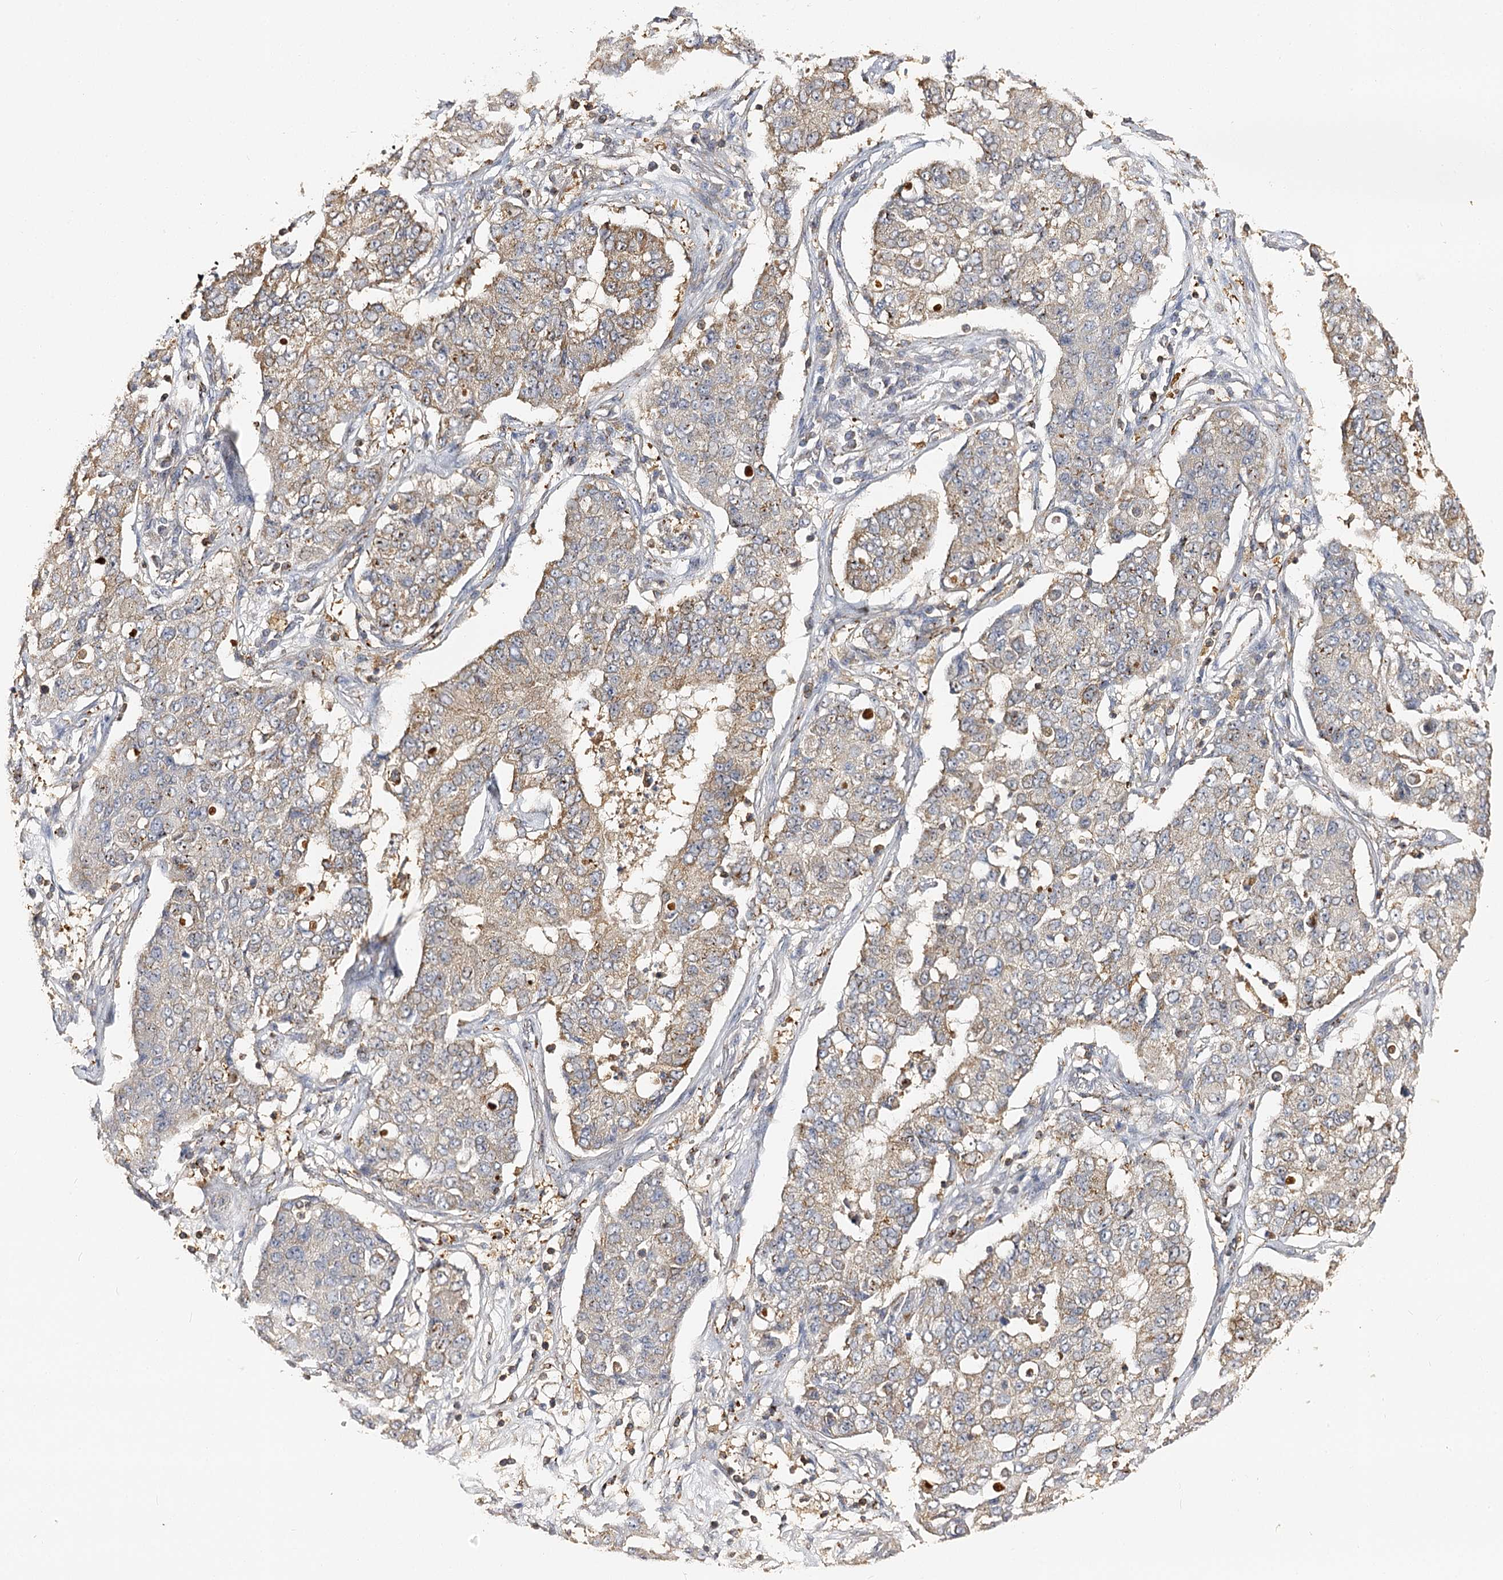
{"staining": {"intensity": "weak", "quantity": "<25%", "location": "cytoplasmic/membranous"}, "tissue": "lung cancer", "cell_type": "Tumor cells", "image_type": "cancer", "snomed": [{"axis": "morphology", "description": "Squamous cell carcinoma, NOS"}, {"axis": "topography", "description": "Lung"}], "caption": "An immunohistochemistry image of lung cancer (squamous cell carcinoma) is shown. There is no staining in tumor cells of lung cancer (squamous cell carcinoma).", "gene": "SEC24B", "patient": {"sex": "male", "age": 74}}